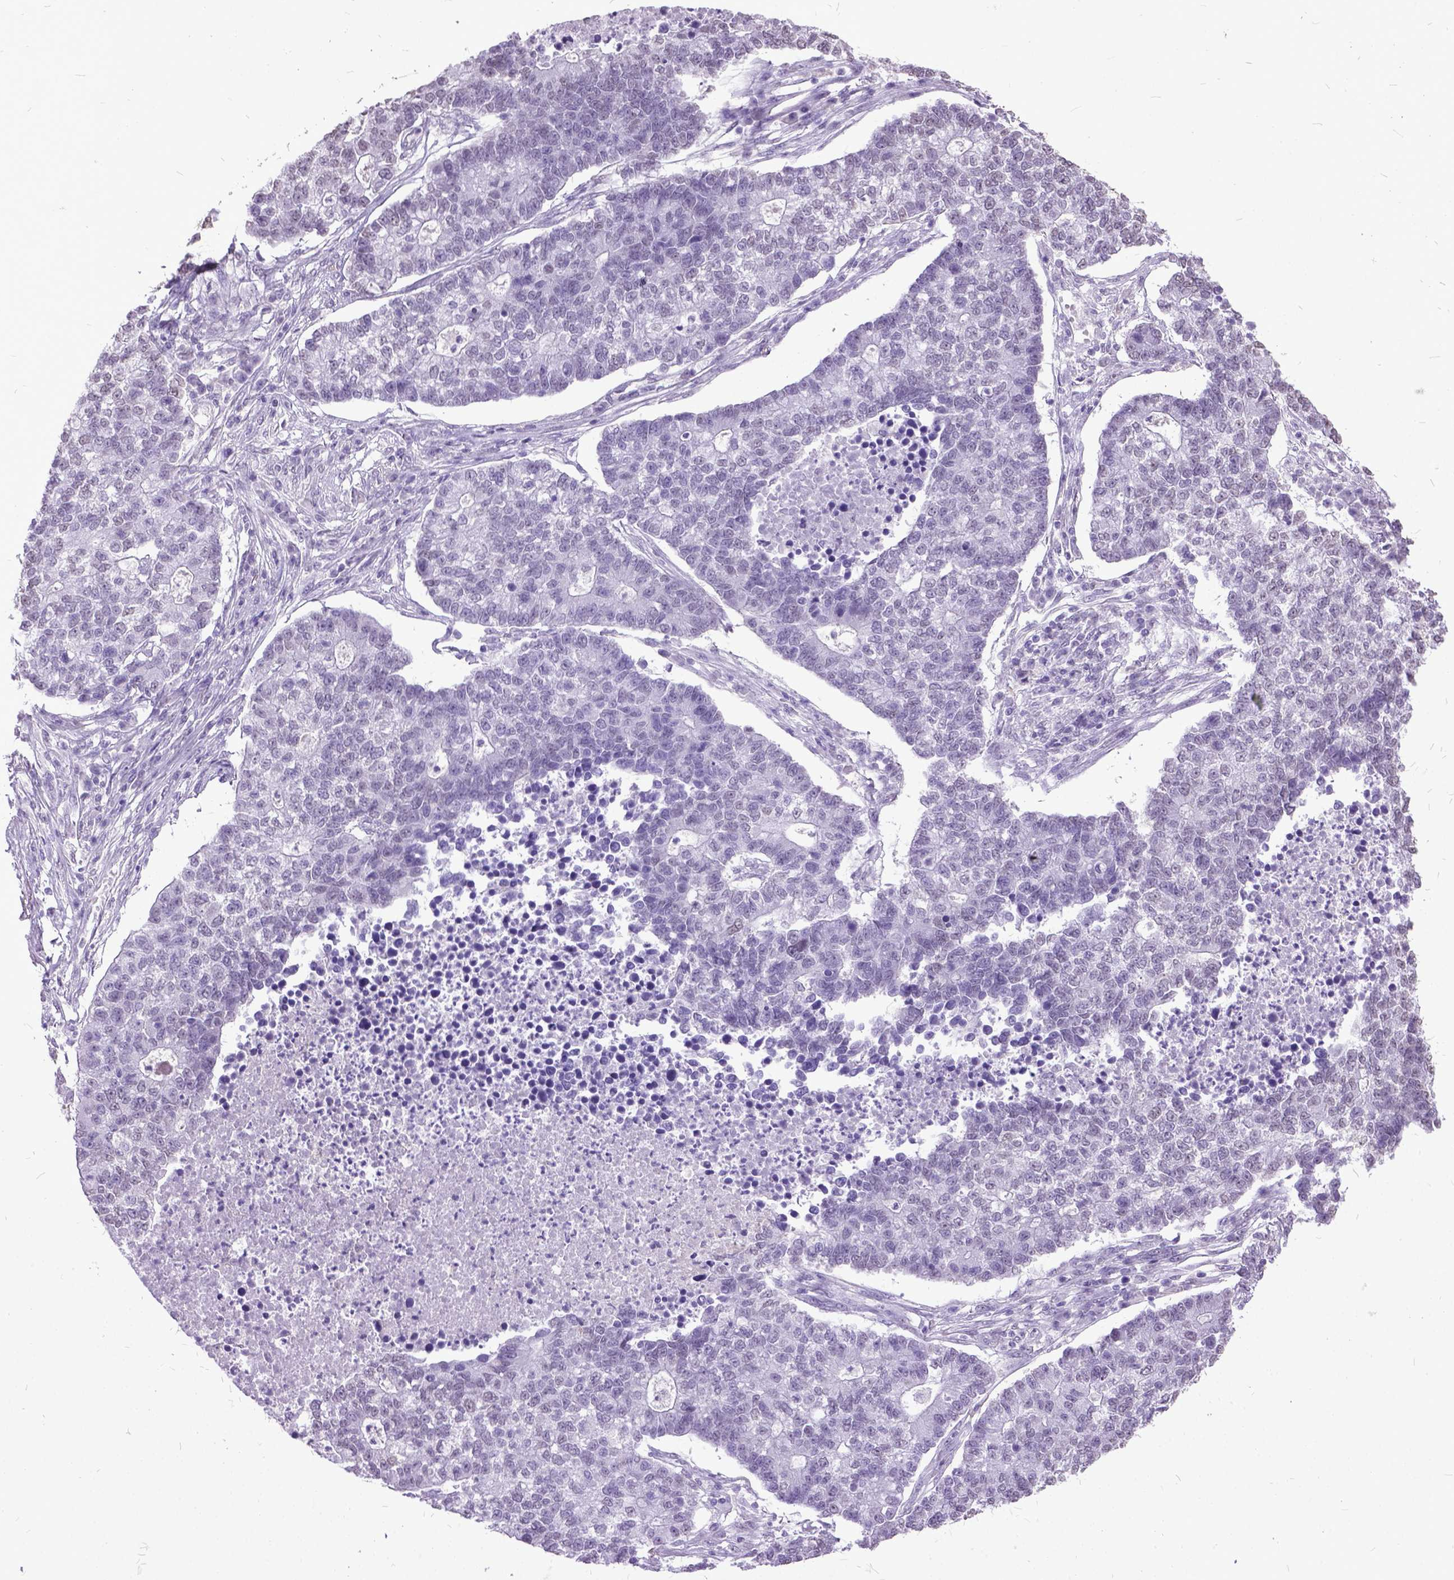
{"staining": {"intensity": "negative", "quantity": "none", "location": "none"}, "tissue": "lung cancer", "cell_type": "Tumor cells", "image_type": "cancer", "snomed": [{"axis": "morphology", "description": "Adenocarcinoma, NOS"}, {"axis": "topography", "description": "Lung"}], "caption": "Immunohistochemical staining of human lung cancer (adenocarcinoma) reveals no significant expression in tumor cells.", "gene": "MARCHF10", "patient": {"sex": "male", "age": 57}}